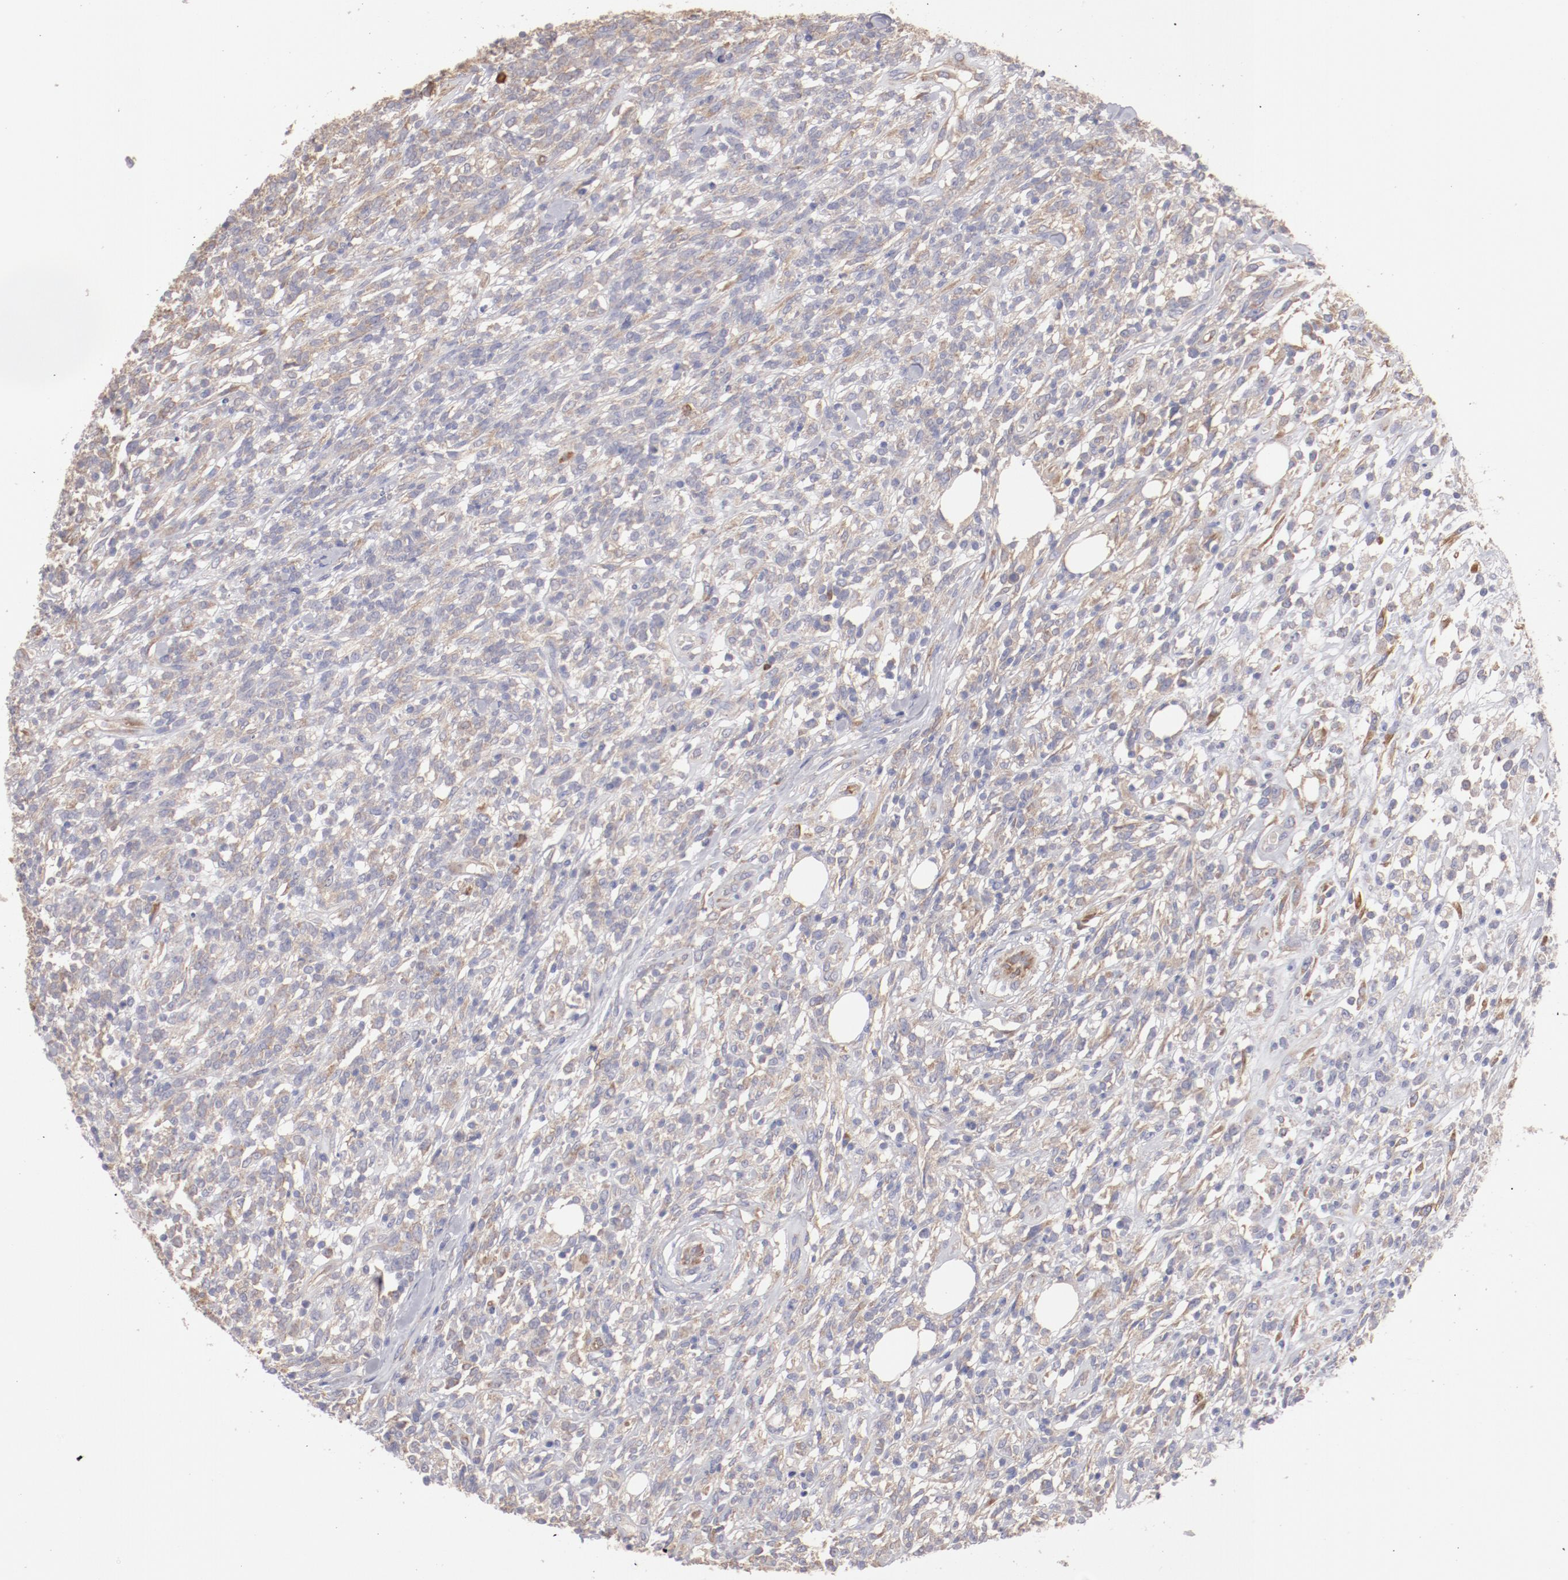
{"staining": {"intensity": "weak", "quantity": "25%-75%", "location": "cytoplasmic/membranous"}, "tissue": "lymphoma", "cell_type": "Tumor cells", "image_type": "cancer", "snomed": [{"axis": "morphology", "description": "Malignant lymphoma, non-Hodgkin's type, High grade"}, {"axis": "topography", "description": "Lymph node"}], "caption": "Weak cytoplasmic/membranous positivity for a protein is present in approximately 25%-75% of tumor cells of high-grade malignant lymphoma, non-Hodgkin's type using IHC.", "gene": "ENTPD5", "patient": {"sex": "female", "age": 73}}